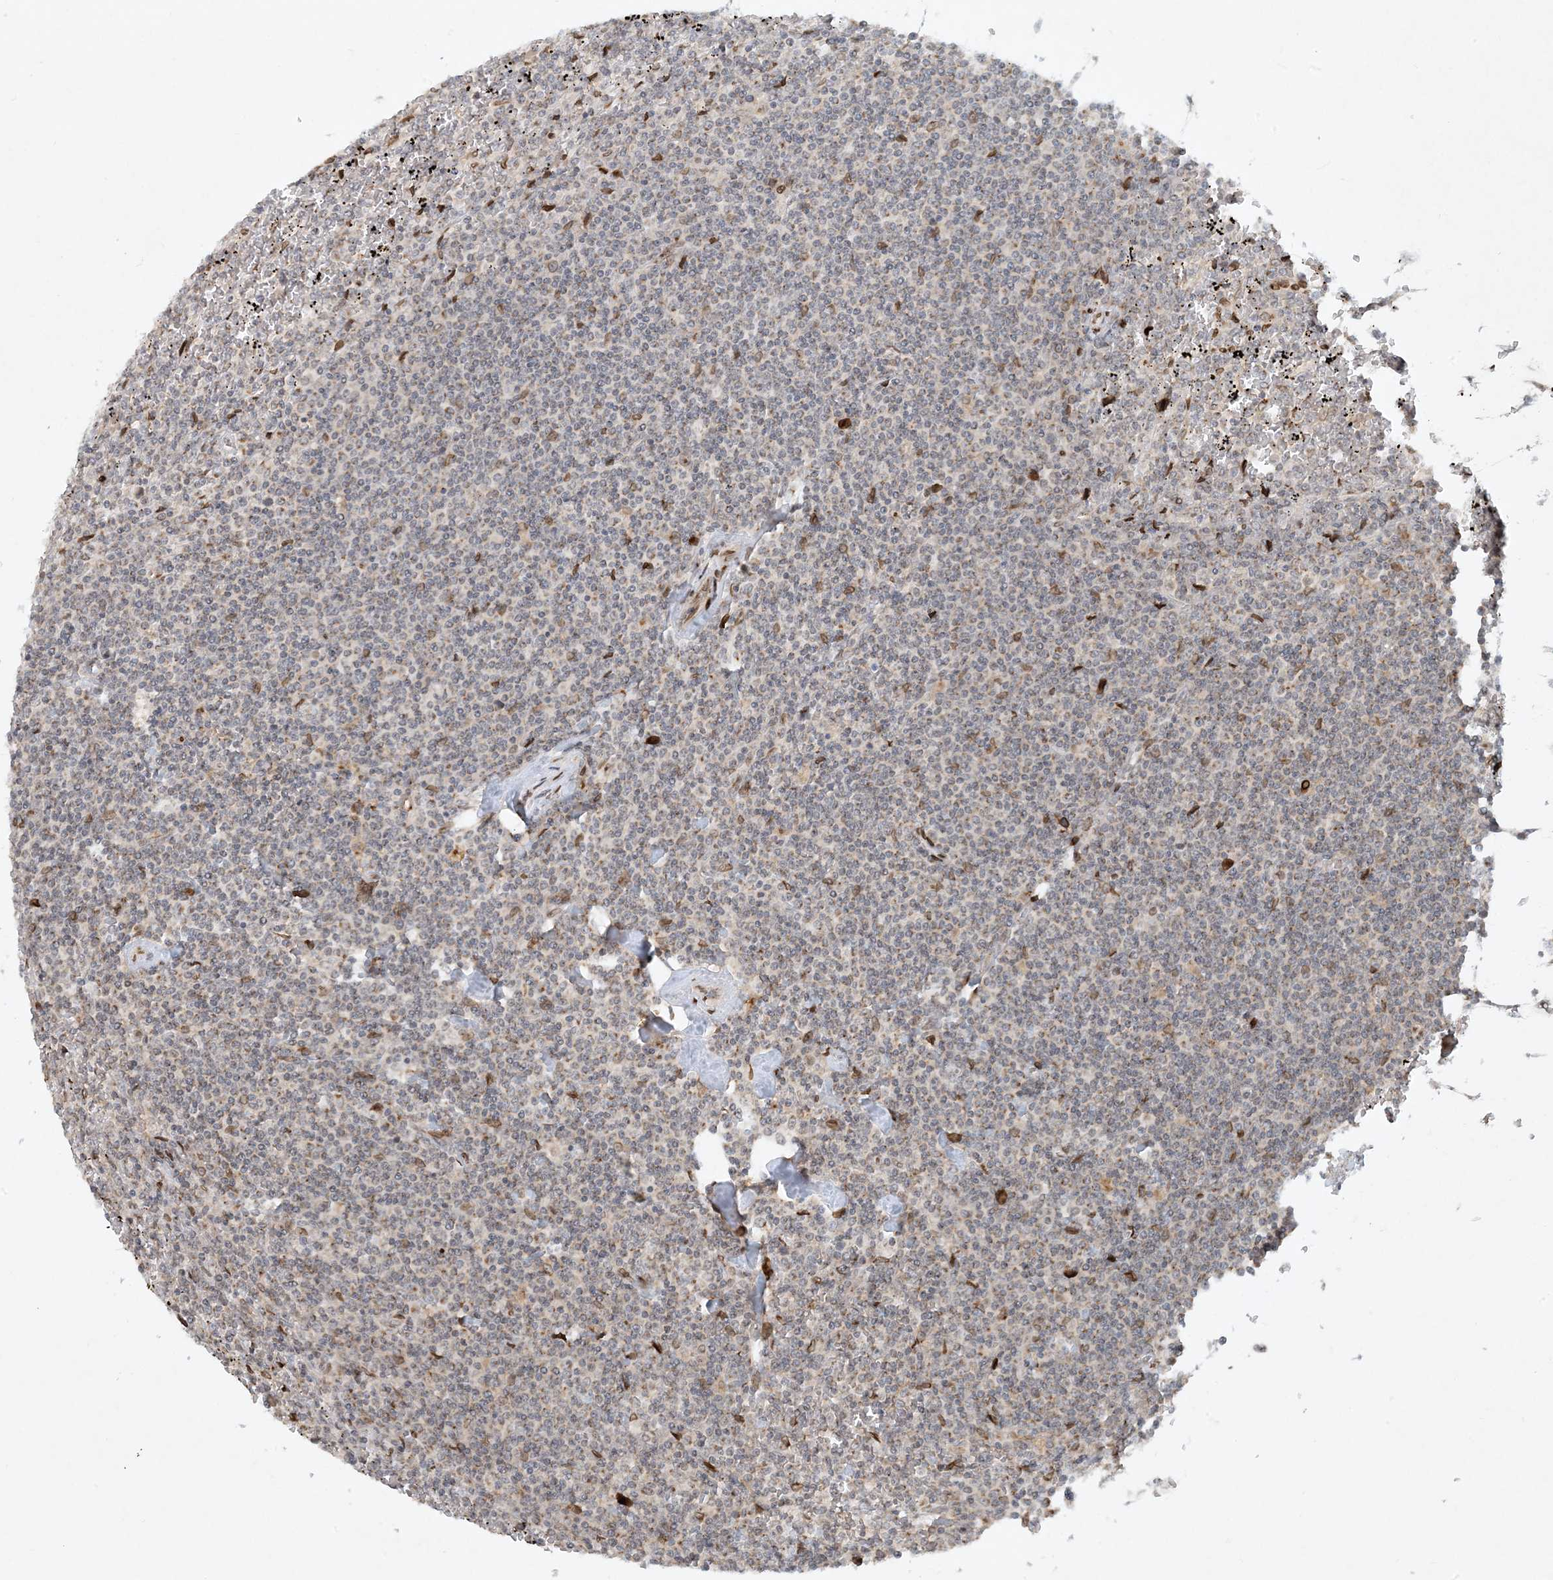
{"staining": {"intensity": "negative", "quantity": "none", "location": "none"}, "tissue": "lymphoma", "cell_type": "Tumor cells", "image_type": "cancer", "snomed": [{"axis": "morphology", "description": "Malignant lymphoma, non-Hodgkin's type, Low grade"}, {"axis": "topography", "description": "Spleen"}], "caption": "This is a photomicrograph of immunohistochemistry (IHC) staining of lymphoma, which shows no expression in tumor cells. The staining was performed using DAB to visualize the protein expression in brown, while the nuclei were stained in blue with hematoxylin (Magnification: 20x).", "gene": "SLC35A2", "patient": {"sex": "female", "age": 19}}